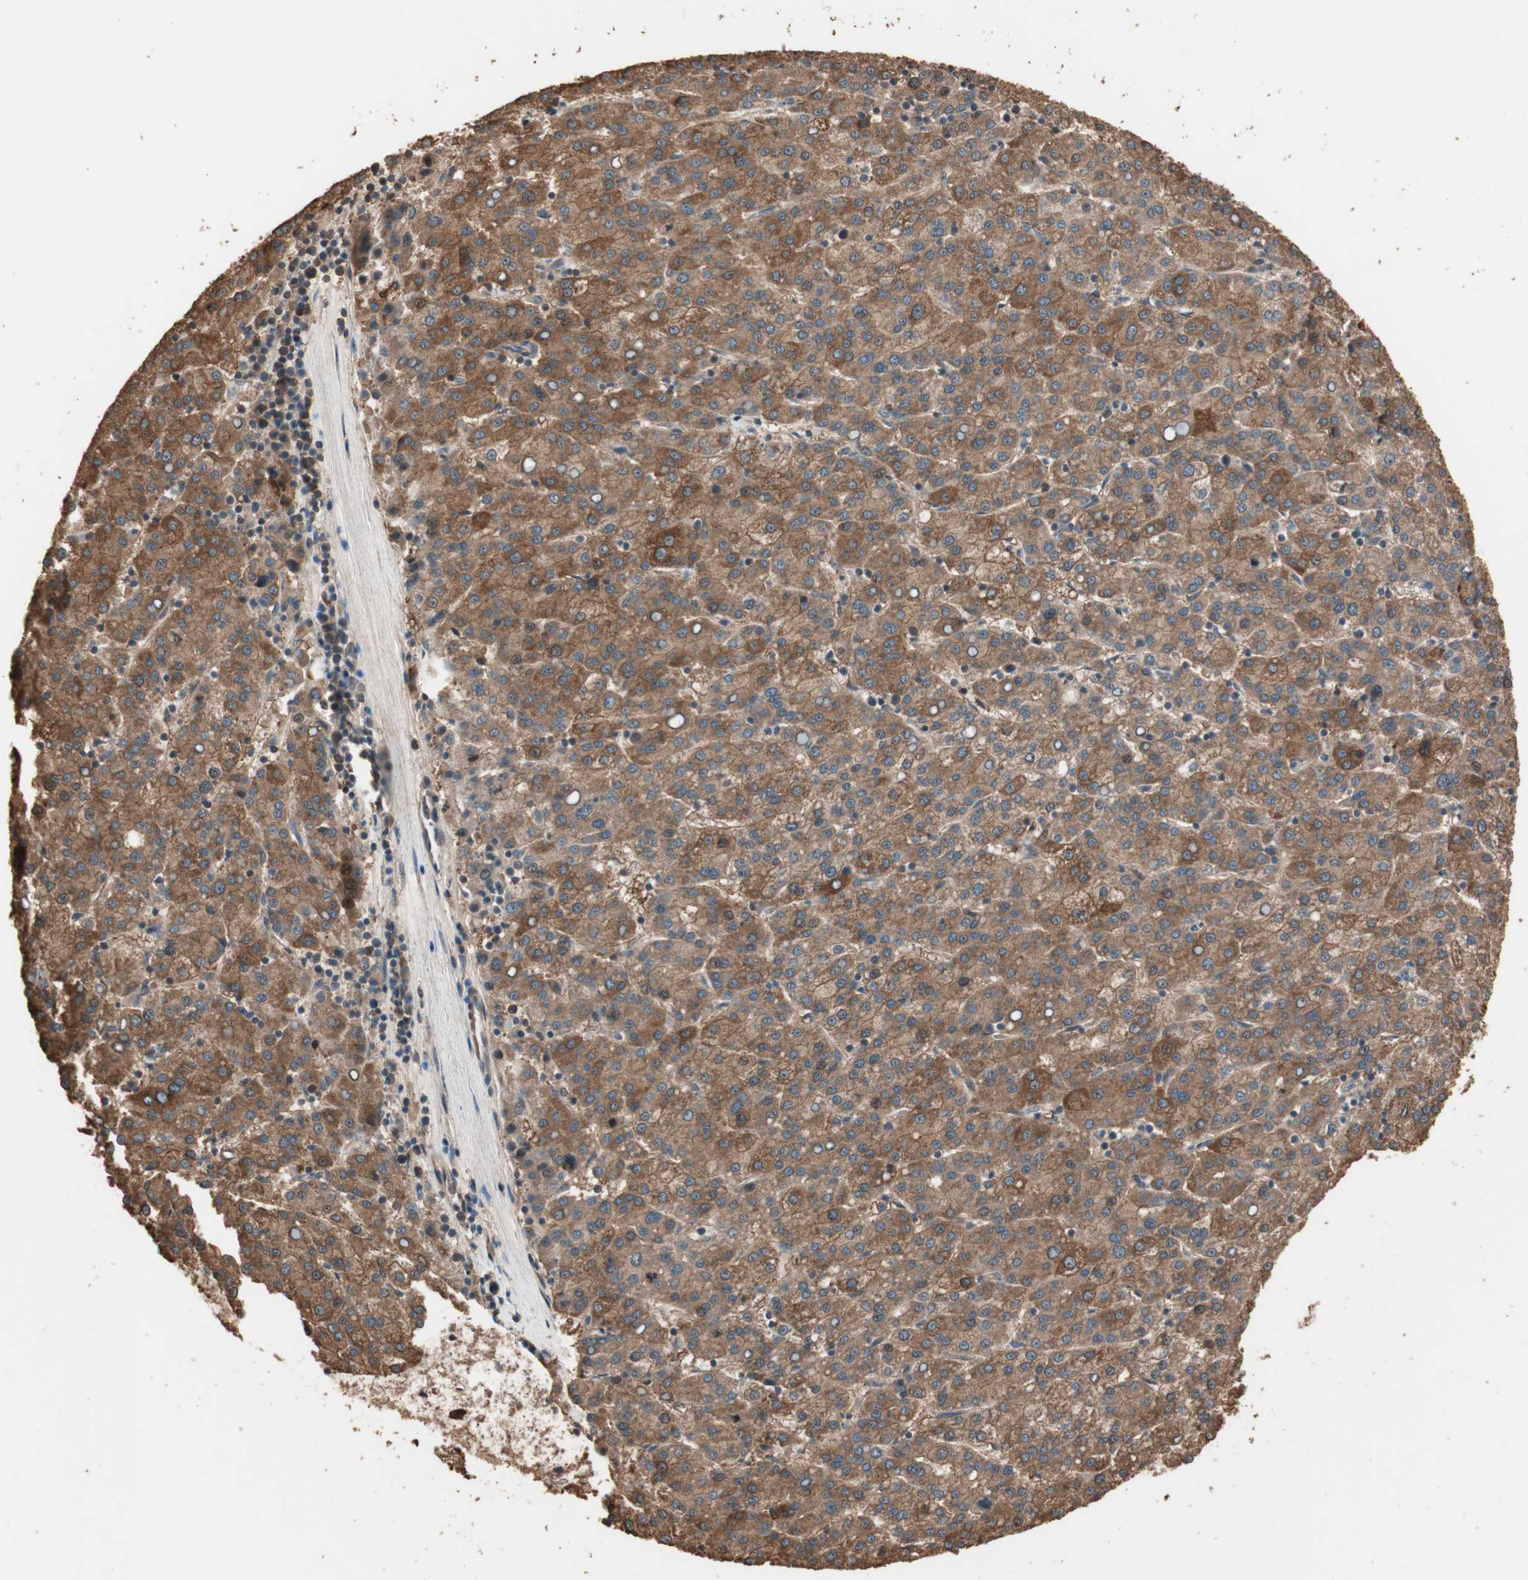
{"staining": {"intensity": "strong", "quantity": ">75%", "location": "cytoplasmic/membranous"}, "tissue": "liver cancer", "cell_type": "Tumor cells", "image_type": "cancer", "snomed": [{"axis": "morphology", "description": "Carcinoma, Hepatocellular, NOS"}, {"axis": "topography", "description": "Liver"}], "caption": "Human hepatocellular carcinoma (liver) stained with a protein marker shows strong staining in tumor cells.", "gene": "USP20", "patient": {"sex": "female", "age": 58}}